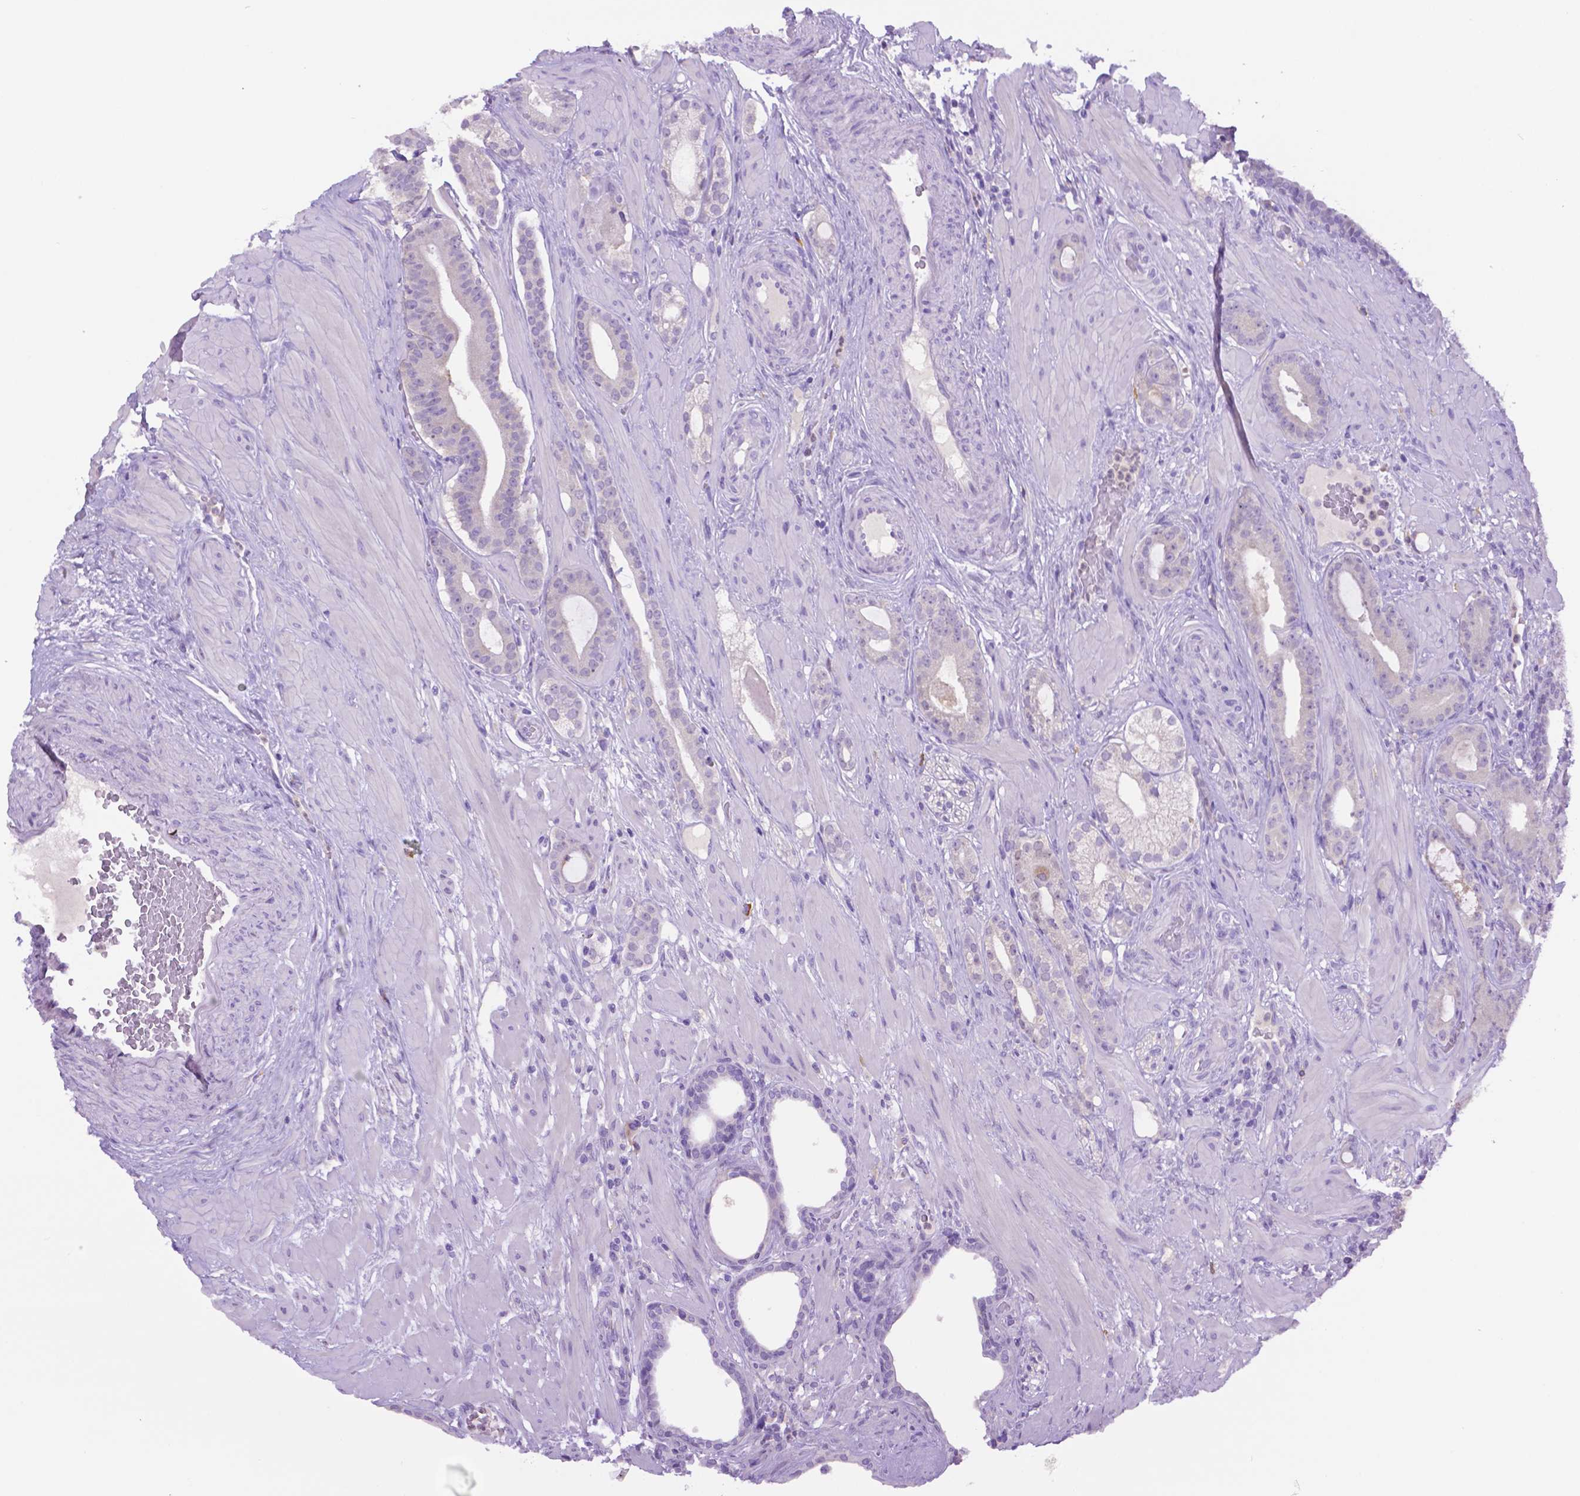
{"staining": {"intensity": "negative", "quantity": "none", "location": "none"}, "tissue": "prostate cancer", "cell_type": "Tumor cells", "image_type": "cancer", "snomed": [{"axis": "morphology", "description": "Adenocarcinoma, Low grade"}, {"axis": "topography", "description": "Prostate"}], "caption": "The image reveals no staining of tumor cells in prostate cancer (low-grade adenocarcinoma).", "gene": "NXPH2", "patient": {"sex": "male", "age": 57}}